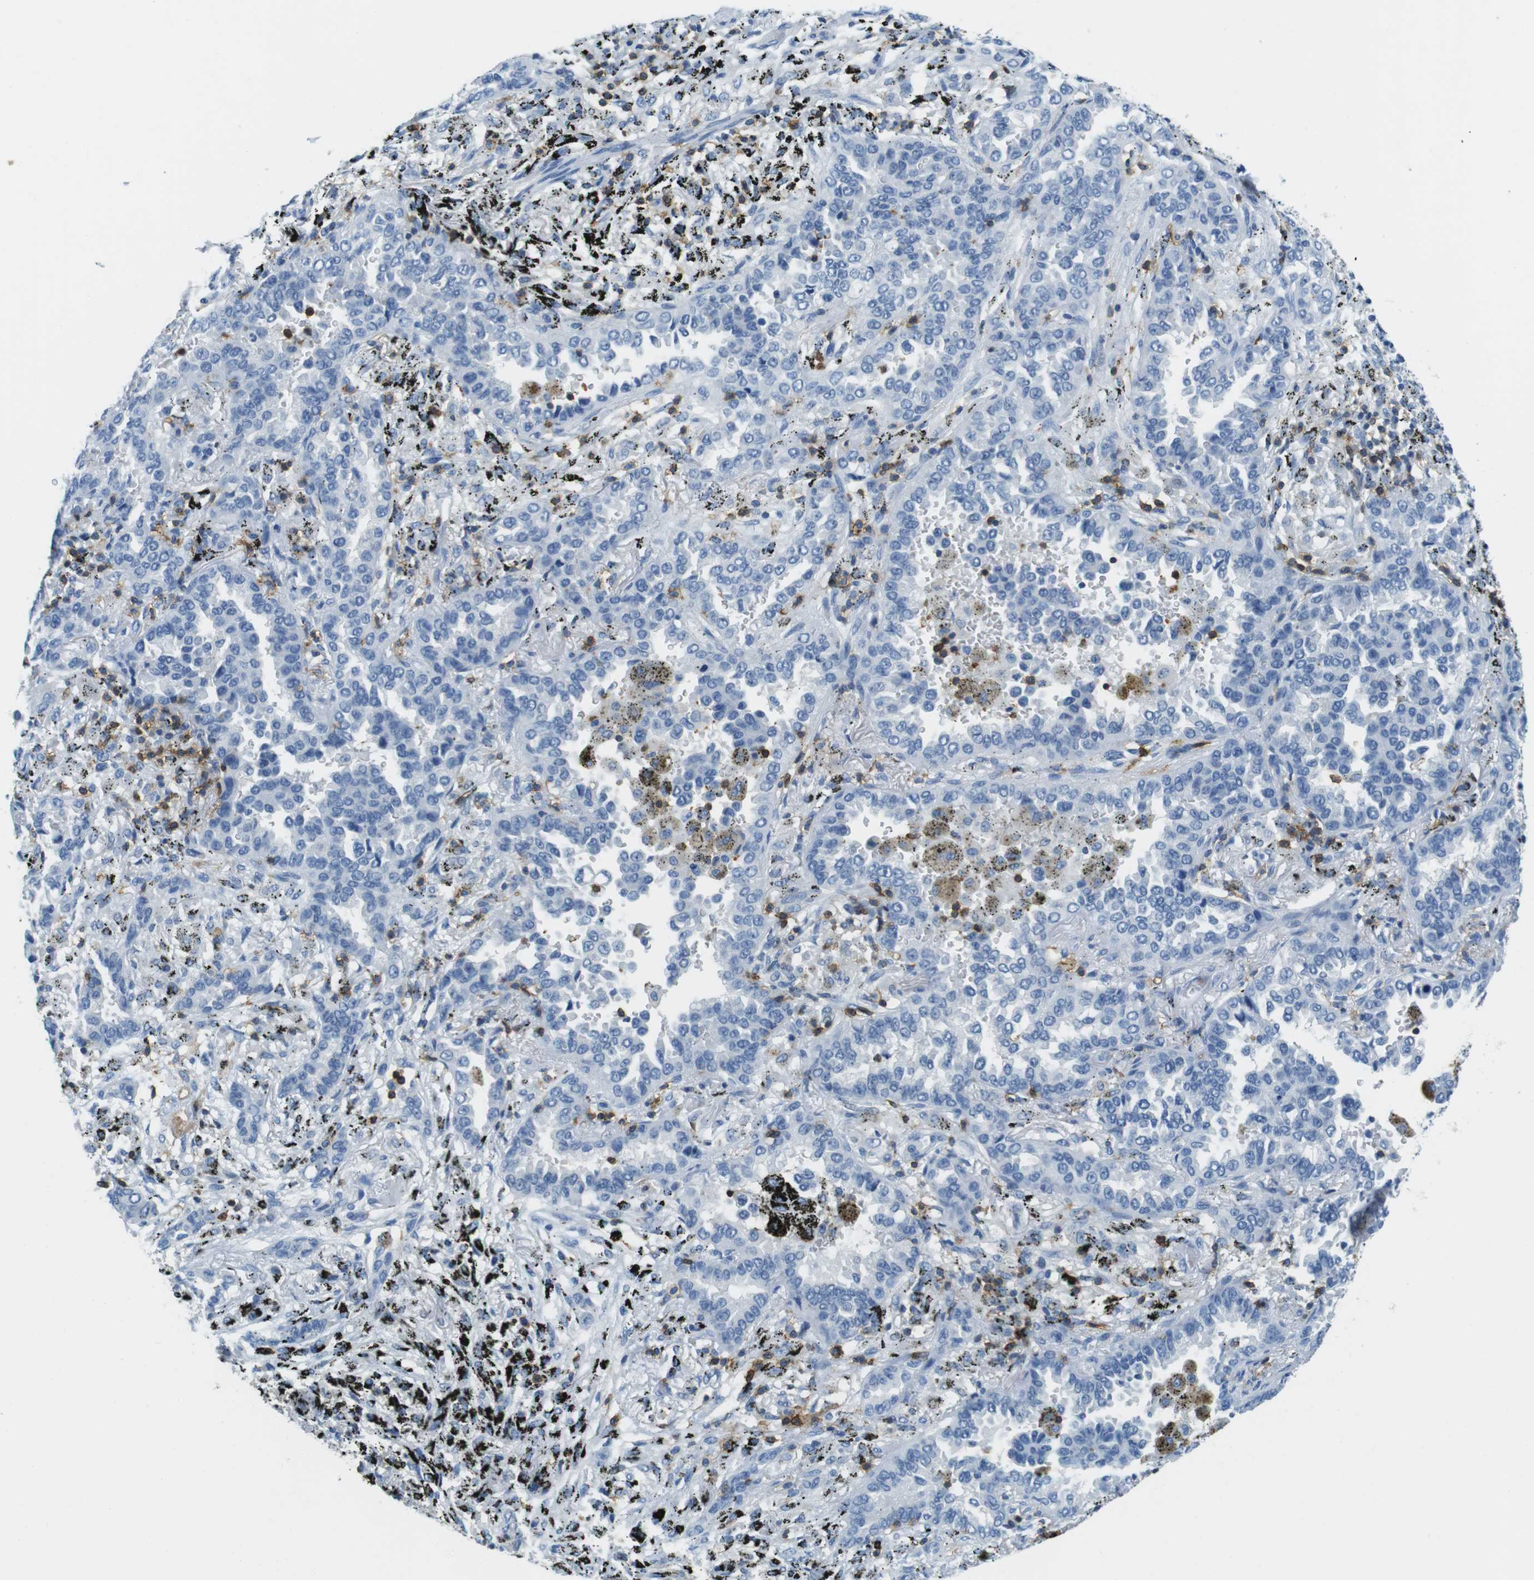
{"staining": {"intensity": "negative", "quantity": "none", "location": "none"}, "tissue": "lung cancer", "cell_type": "Tumor cells", "image_type": "cancer", "snomed": [{"axis": "morphology", "description": "Normal tissue, NOS"}, {"axis": "morphology", "description": "Adenocarcinoma, NOS"}, {"axis": "topography", "description": "Lung"}], "caption": "Immunohistochemistry (IHC) of human lung cancer reveals no staining in tumor cells.", "gene": "LAT", "patient": {"sex": "male", "age": 59}}